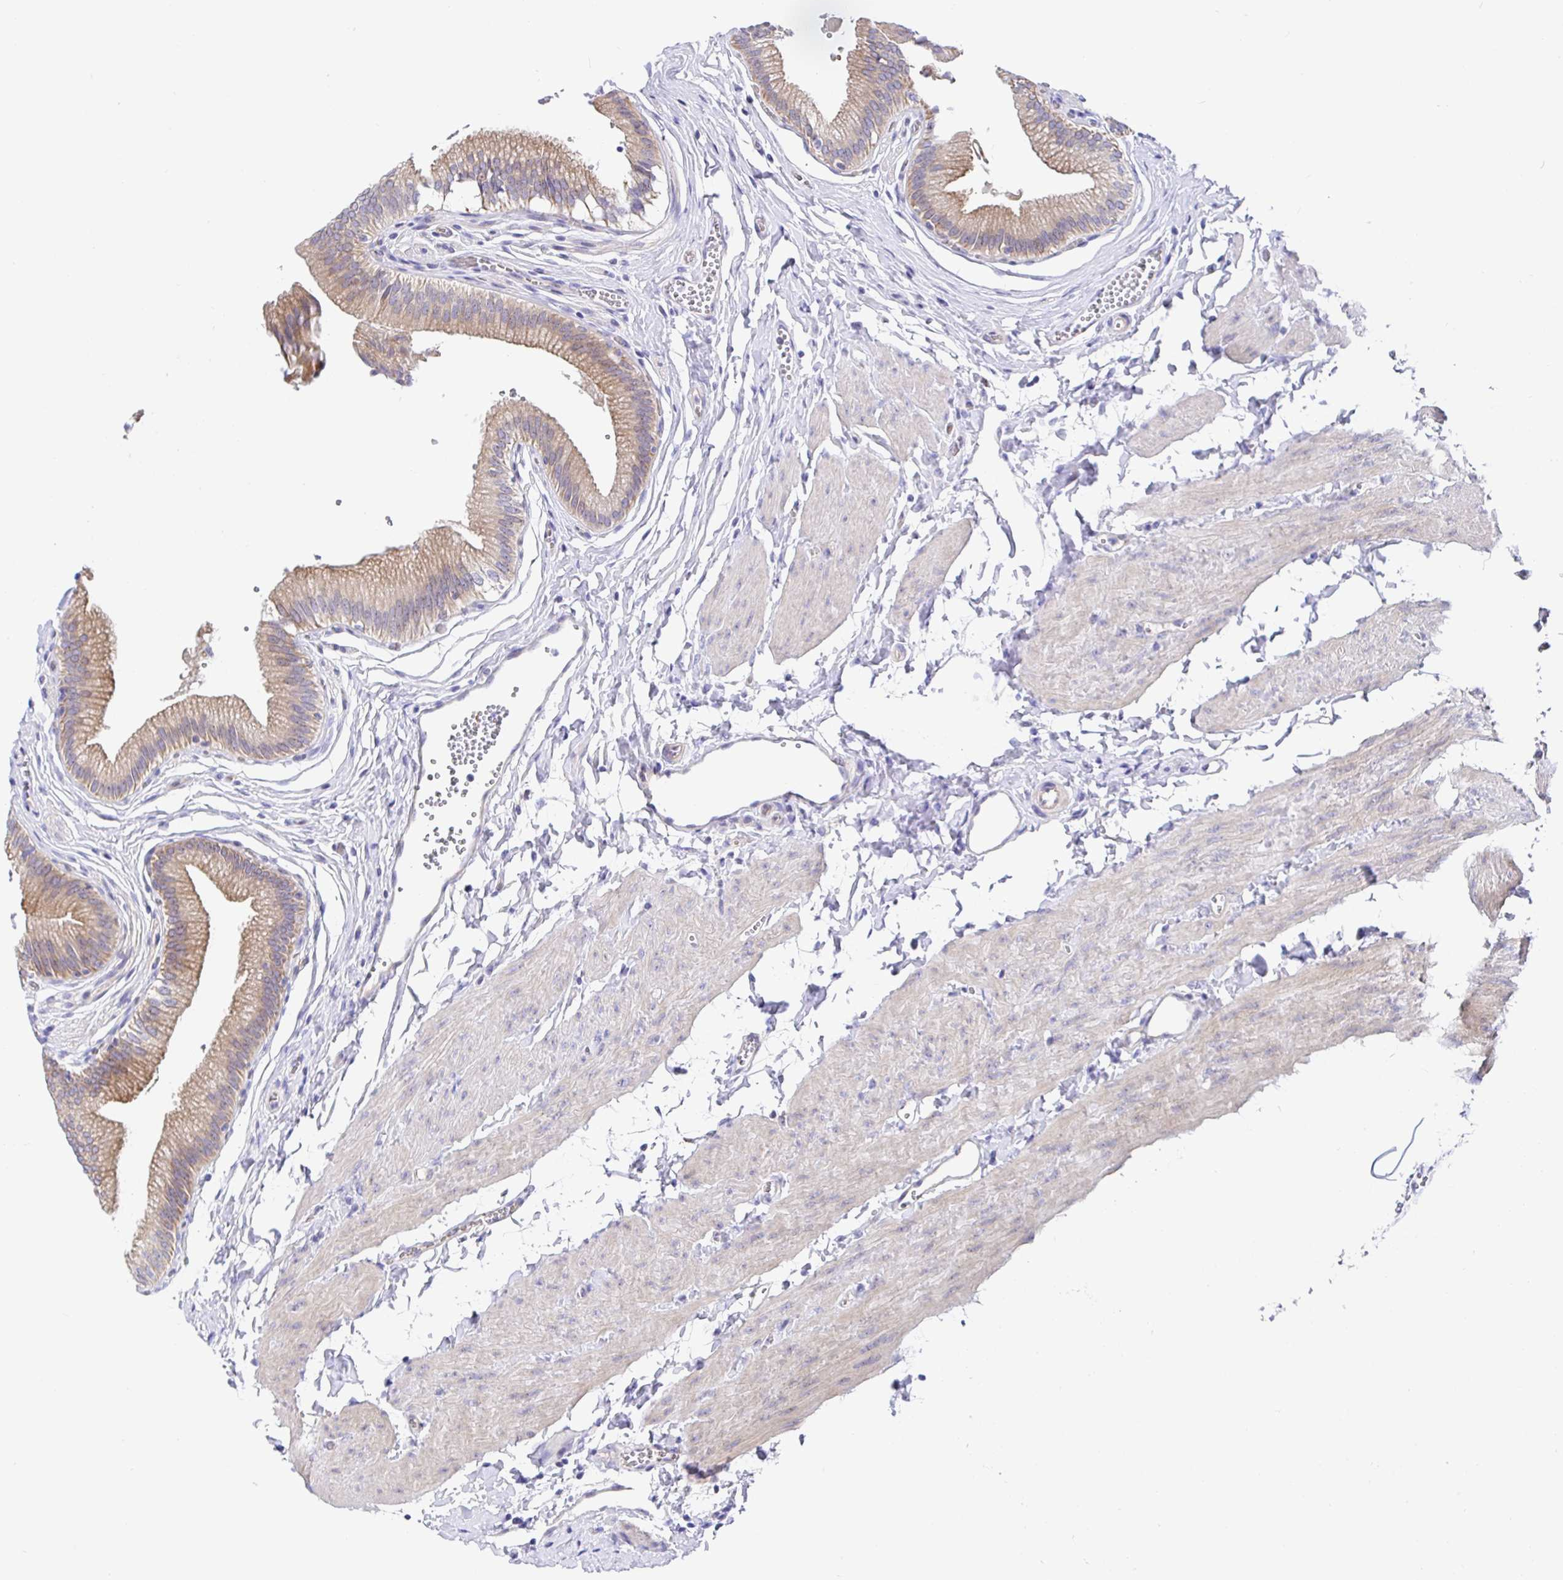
{"staining": {"intensity": "moderate", "quantity": ">75%", "location": "cytoplasmic/membranous"}, "tissue": "gallbladder", "cell_type": "Glandular cells", "image_type": "normal", "snomed": [{"axis": "morphology", "description": "Normal tissue, NOS"}, {"axis": "topography", "description": "Gallbladder"}, {"axis": "topography", "description": "Peripheral nerve tissue"}], "caption": "This is a photomicrograph of immunohistochemistry (IHC) staining of benign gallbladder, which shows moderate positivity in the cytoplasmic/membranous of glandular cells.", "gene": "TIMELESS", "patient": {"sex": "male", "age": 17}}